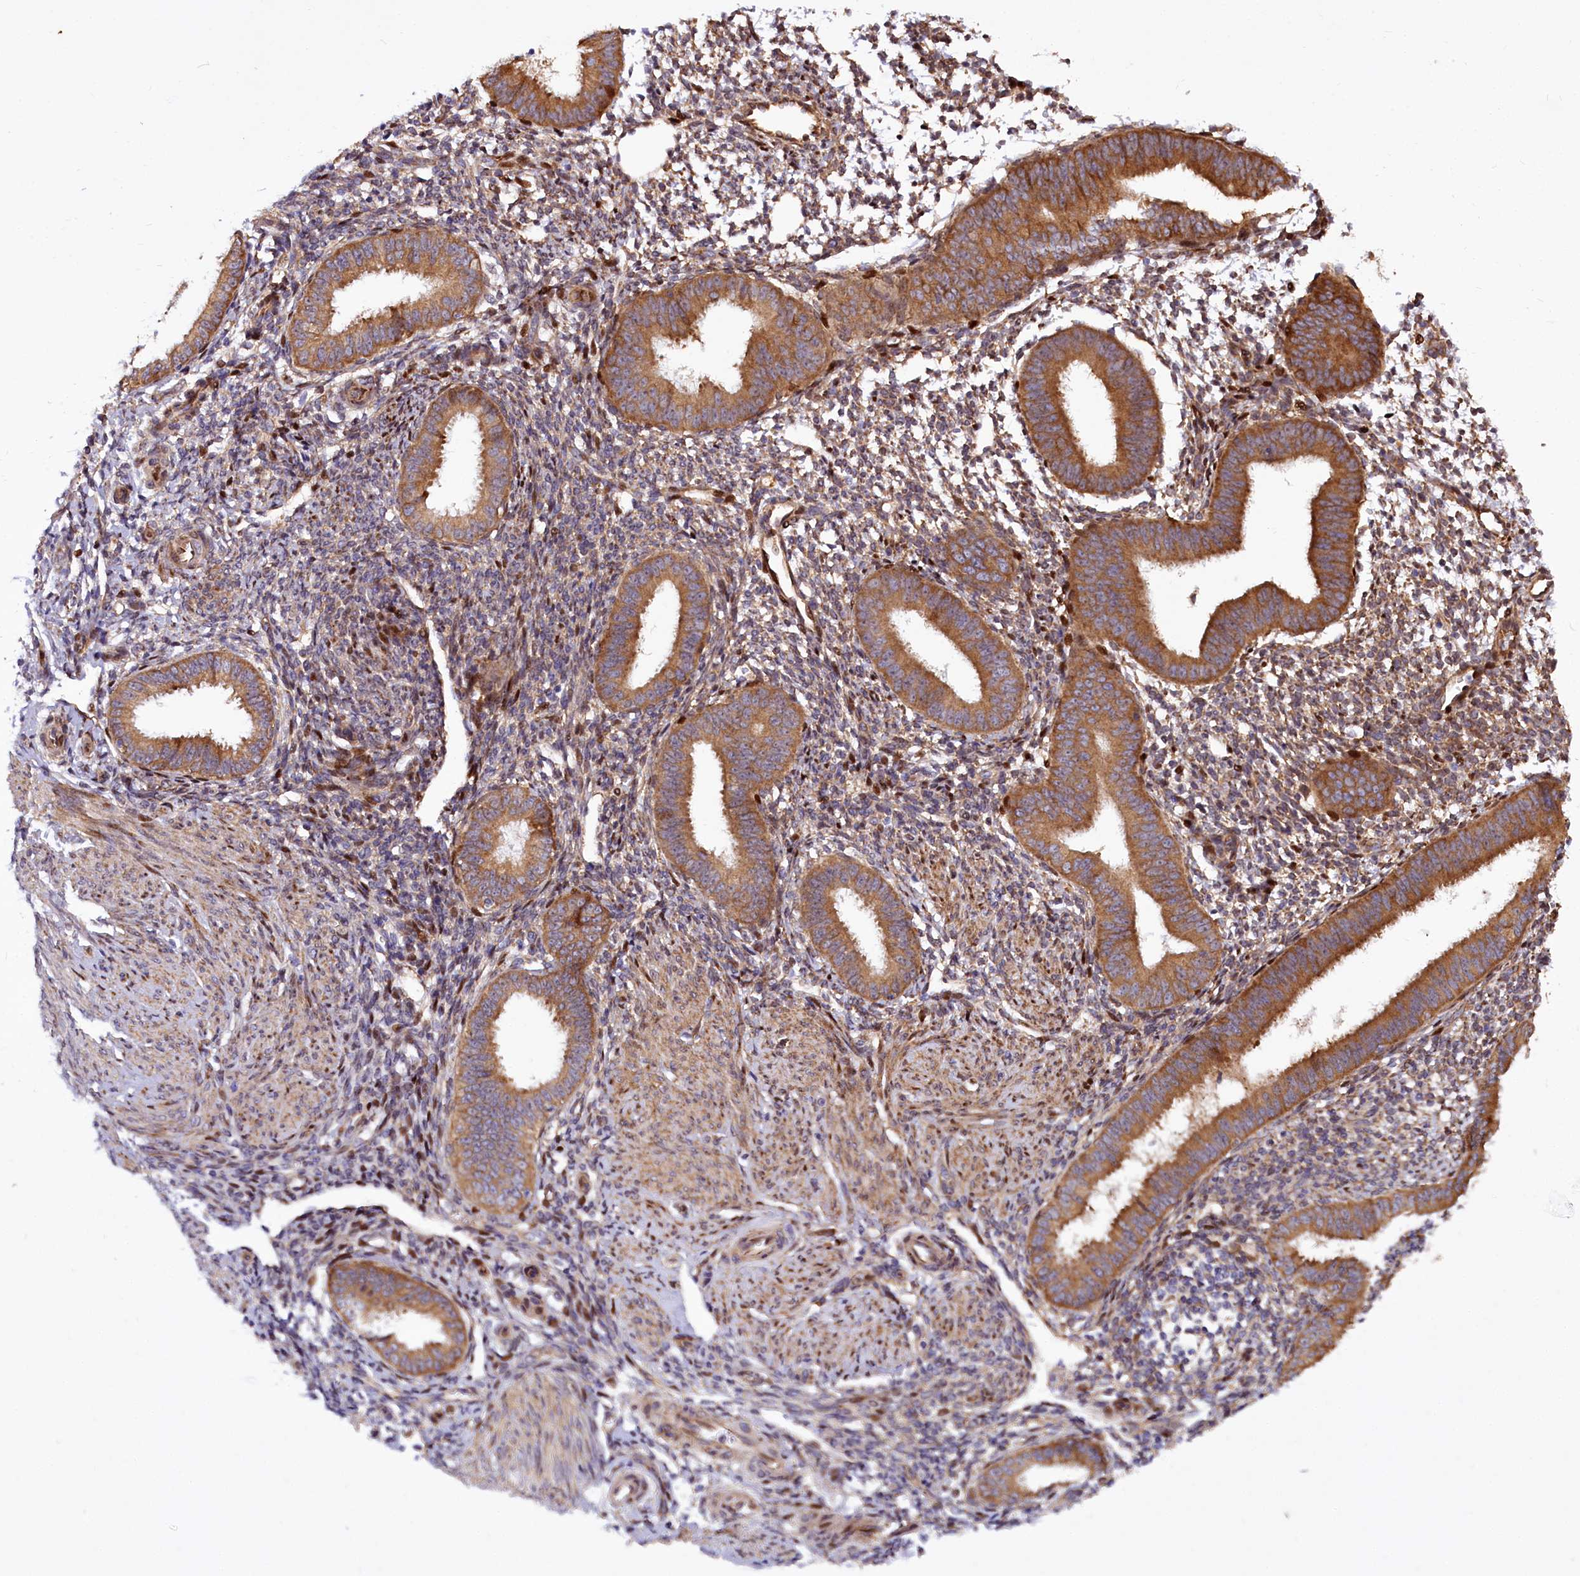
{"staining": {"intensity": "moderate", "quantity": "<25%", "location": "cytoplasmic/membranous,nuclear"}, "tissue": "endometrium", "cell_type": "Cells in endometrial stroma", "image_type": "normal", "snomed": [{"axis": "morphology", "description": "Normal tissue, NOS"}, {"axis": "topography", "description": "Uterus"}, {"axis": "topography", "description": "Endometrium"}], "caption": "Immunohistochemical staining of unremarkable endometrium exhibits low levels of moderate cytoplasmic/membranous,nuclear expression in about <25% of cells in endometrial stroma.", "gene": "PDZRN3", "patient": {"sex": "female", "age": 48}}